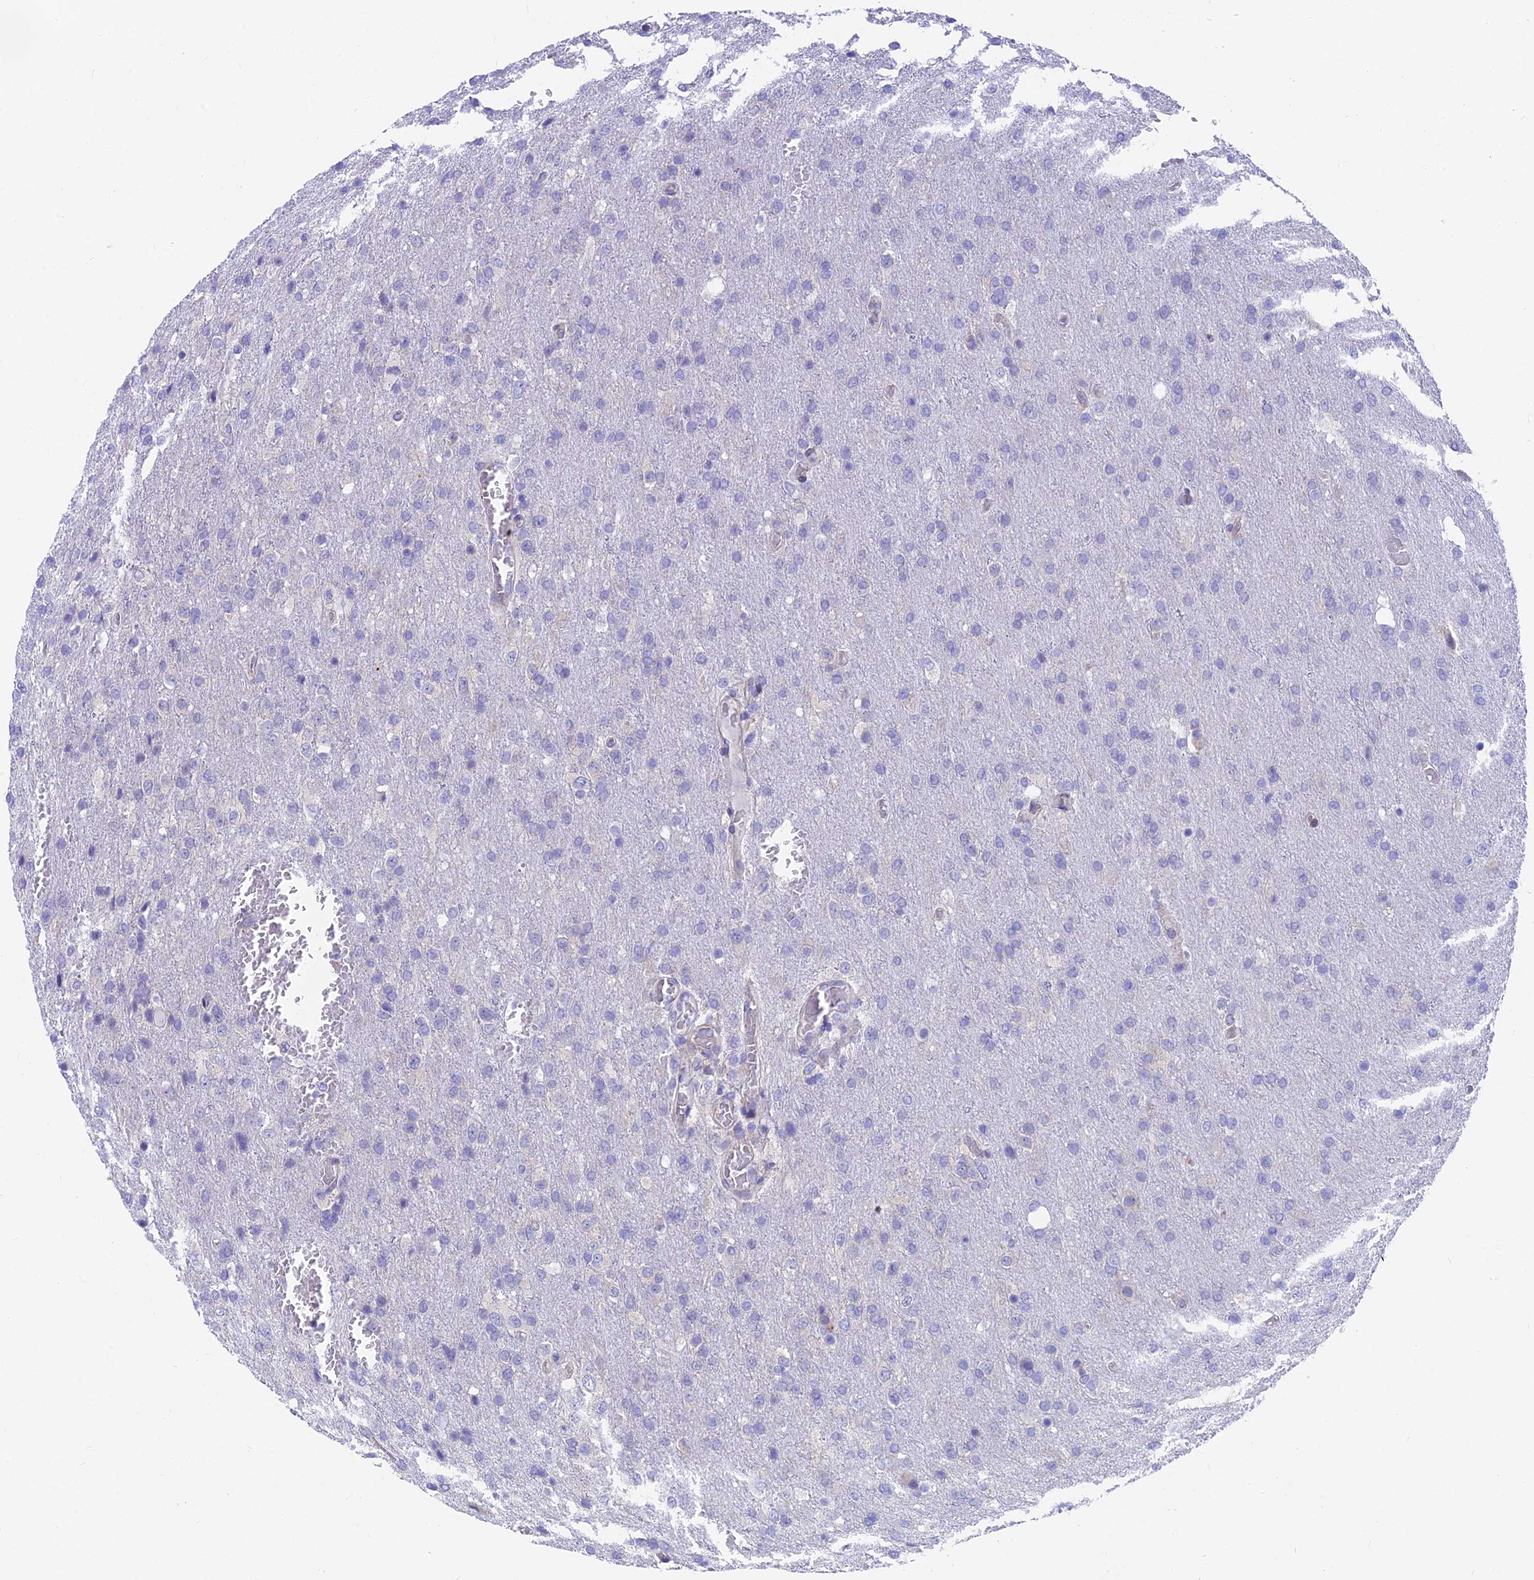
{"staining": {"intensity": "negative", "quantity": "none", "location": "none"}, "tissue": "glioma", "cell_type": "Tumor cells", "image_type": "cancer", "snomed": [{"axis": "morphology", "description": "Glioma, malignant, High grade"}, {"axis": "topography", "description": "Brain"}], "caption": "Image shows no significant protein positivity in tumor cells of glioma. Brightfield microscopy of immunohistochemistry stained with DAB (3,3'-diaminobenzidine) (brown) and hematoxylin (blue), captured at high magnification.", "gene": "MVB12A", "patient": {"sex": "female", "age": 74}}